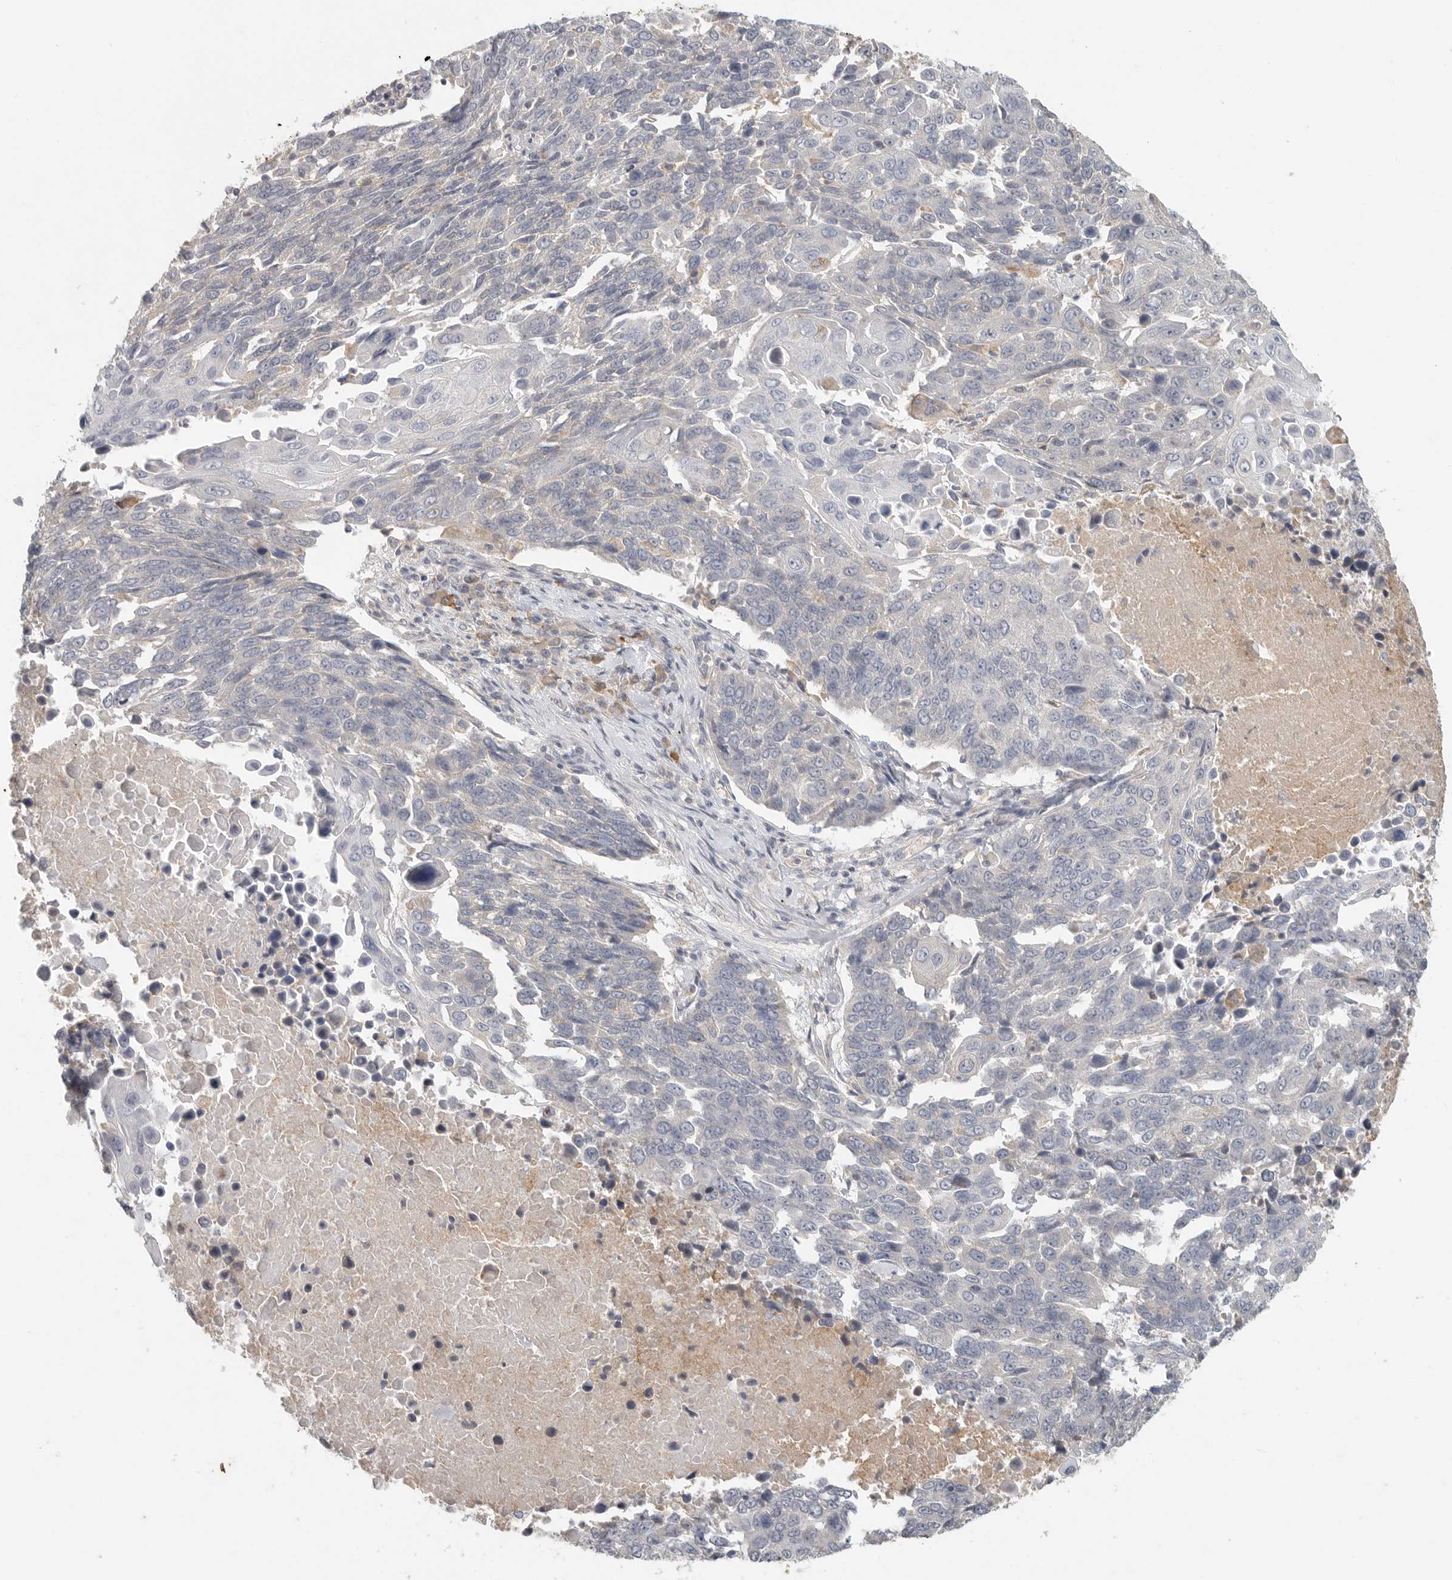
{"staining": {"intensity": "negative", "quantity": "none", "location": "none"}, "tissue": "lung cancer", "cell_type": "Tumor cells", "image_type": "cancer", "snomed": [{"axis": "morphology", "description": "Squamous cell carcinoma, NOS"}, {"axis": "topography", "description": "Lung"}], "caption": "High magnification brightfield microscopy of lung cancer stained with DAB (3,3'-diaminobenzidine) (brown) and counterstained with hematoxylin (blue): tumor cells show no significant staining.", "gene": "SLC25A36", "patient": {"sex": "male", "age": 66}}